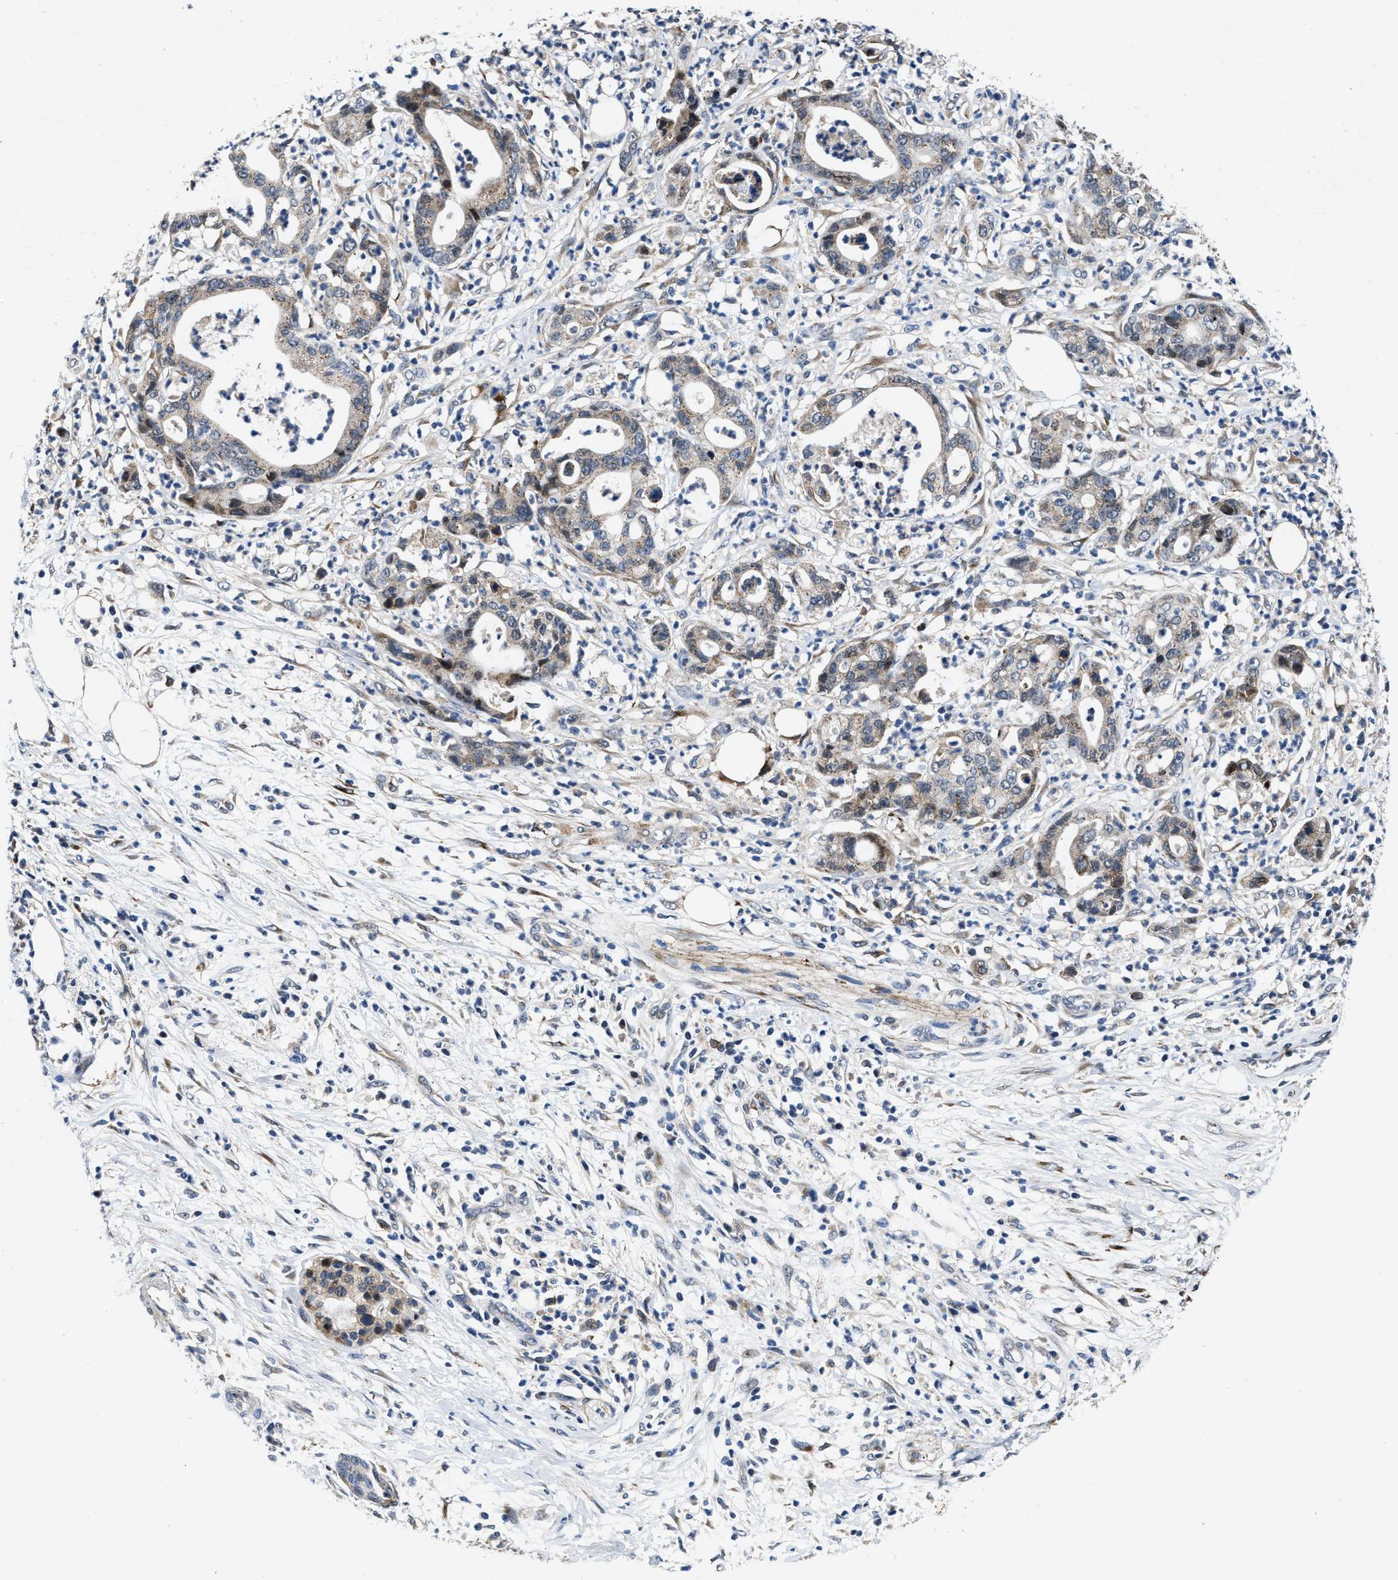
{"staining": {"intensity": "moderate", "quantity": "25%-75%", "location": "cytoplasmic/membranous"}, "tissue": "pancreatic cancer", "cell_type": "Tumor cells", "image_type": "cancer", "snomed": [{"axis": "morphology", "description": "Adenocarcinoma, NOS"}, {"axis": "topography", "description": "Pancreas"}], "caption": "Pancreatic adenocarcinoma tissue reveals moderate cytoplasmic/membranous expression in approximately 25%-75% of tumor cells, visualized by immunohistochemistry.", "gene": "C2orf66", "patient": {"sex": "male", "age": 69}}